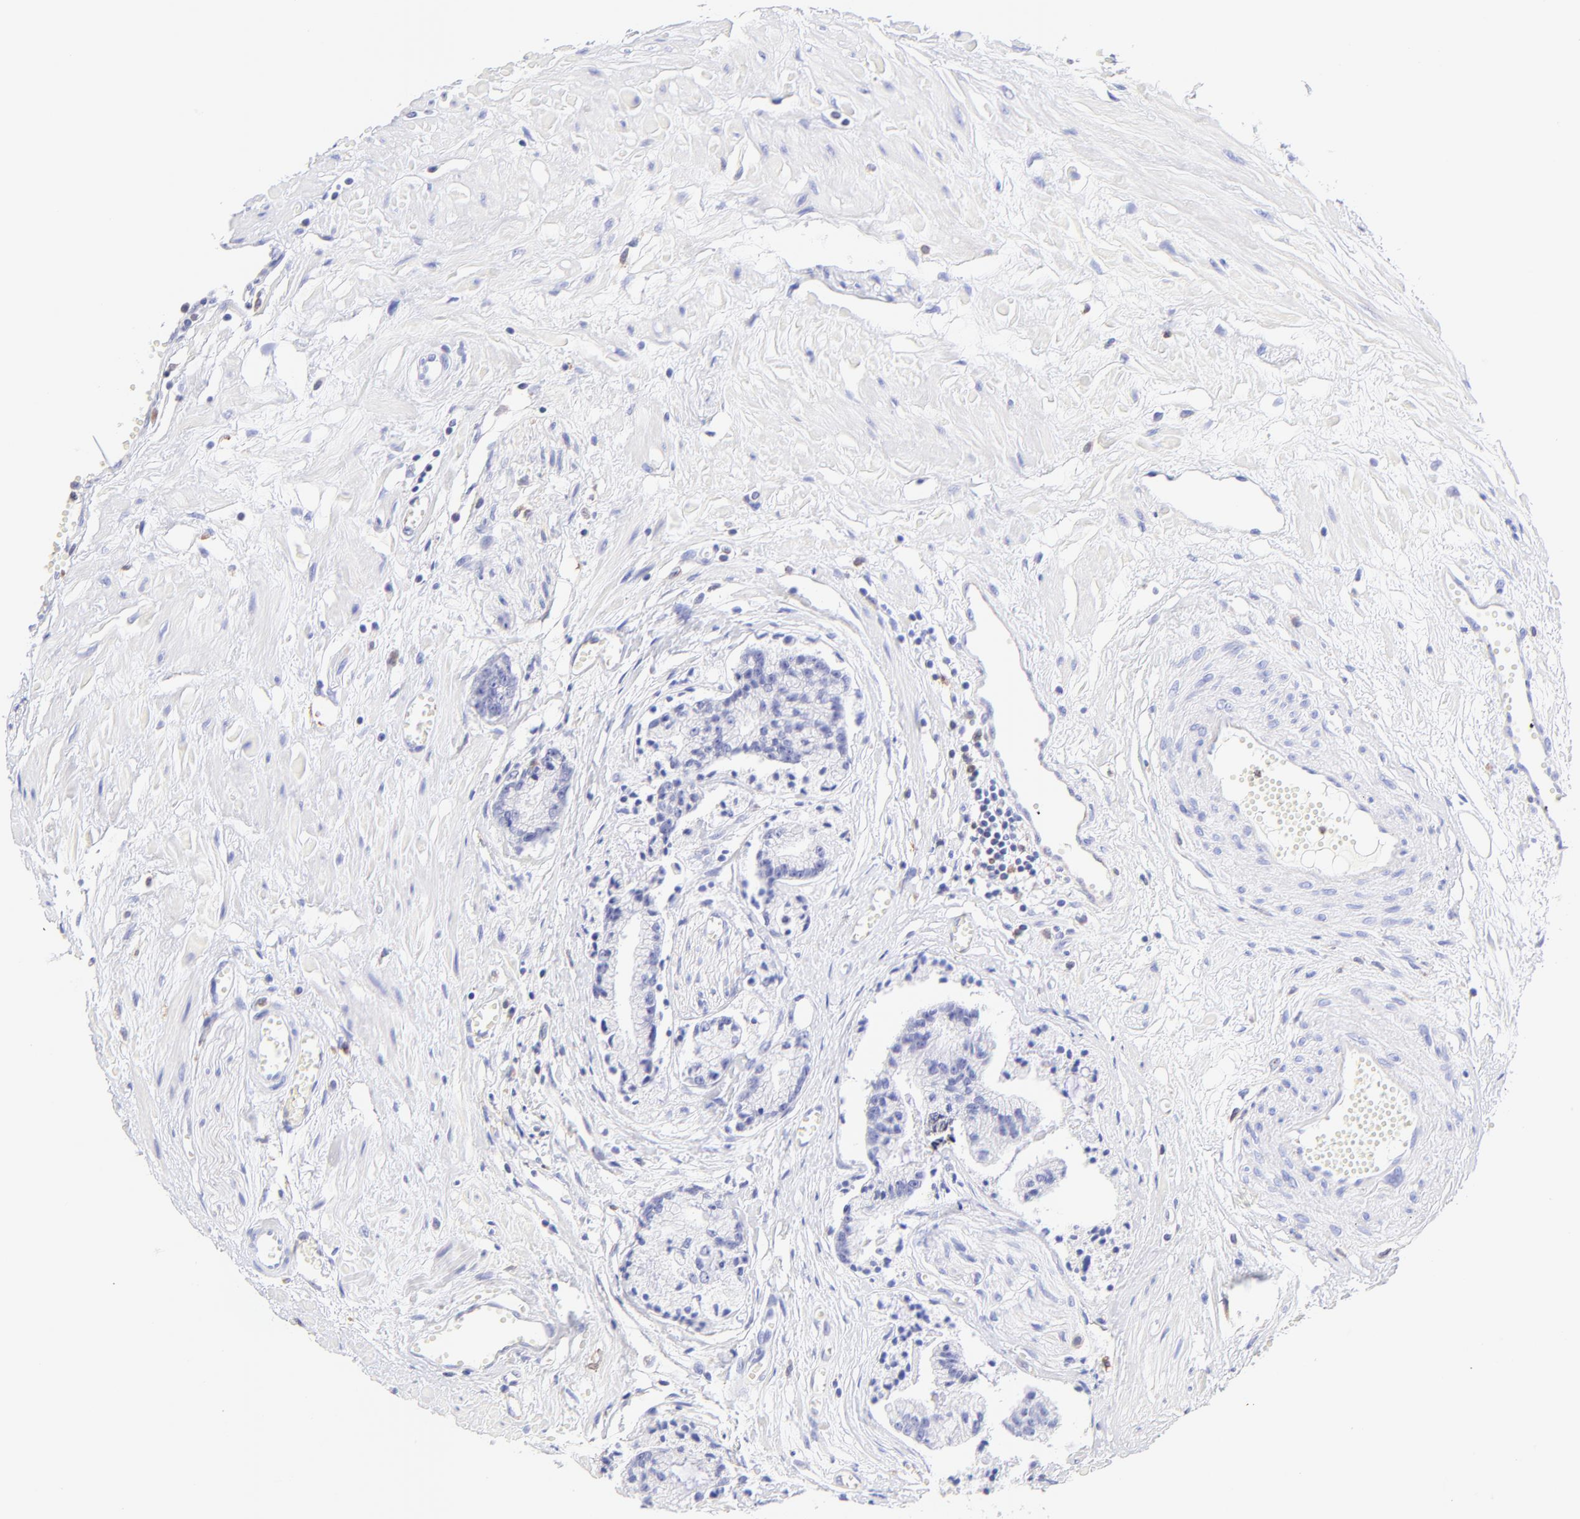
{"staining": {"intensity": "negative", "quantity": "none", "location": "none"}, "tissue": "prostate cancer", "cell_type": "Tumor cells", "image_type": "cancer", "snomed": [{"axis": "morphology", "description": "Adenocarcinoma, High grade"}, {"axis": "topography", "description": "Prostate"}], "caption": "The image demonstrates no significant positivity in tumor cells of adenocarcinoma (high-grade) (prostate). The staining is performed using DAB (3,3'-diaminobenzidine) brown chromogen with nuclei counter-stained in using hematoxylin.", "gene": "IRAG2", "patient": {"sex": "male", "age": 56}}